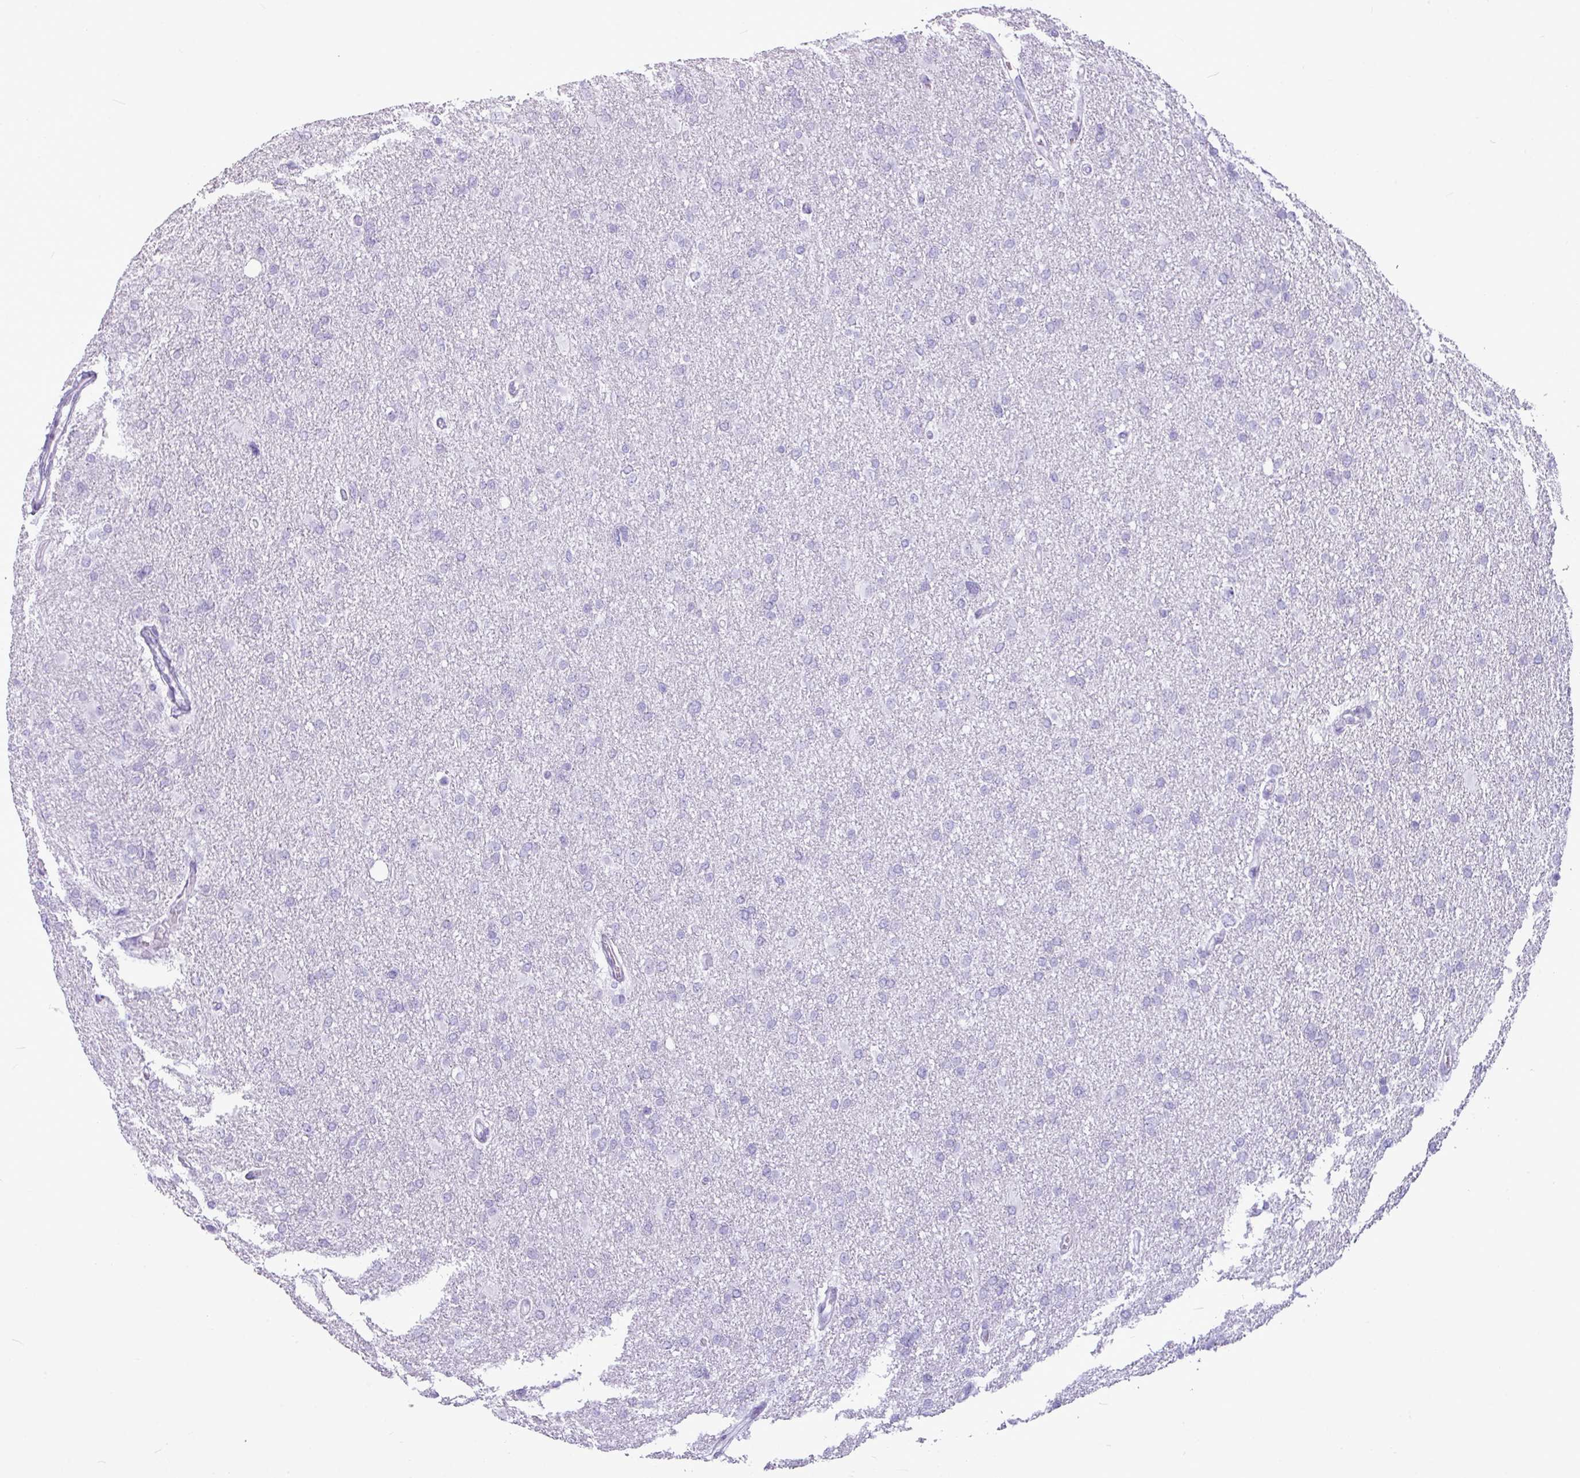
{"staining": {"intensity": "negative", "quantity": "none", "location": "none"}, "tissue": "glioma", "cell_type": "Tumor cells", "image_type": "cancer", "snomed": [{"axis": "morphology", "description": "Glioma, malignant, High grade"}, {"axis": "topography", "description": "Cerebral cortex"}], "caption": "High power microscopy histopathology image of an IHC histopathology image of malignant glioma (high-grade), revealing no significant staining in tumor cells.", "gene": "AMY1B", "patient": {"sex": "female", "age": 36}}